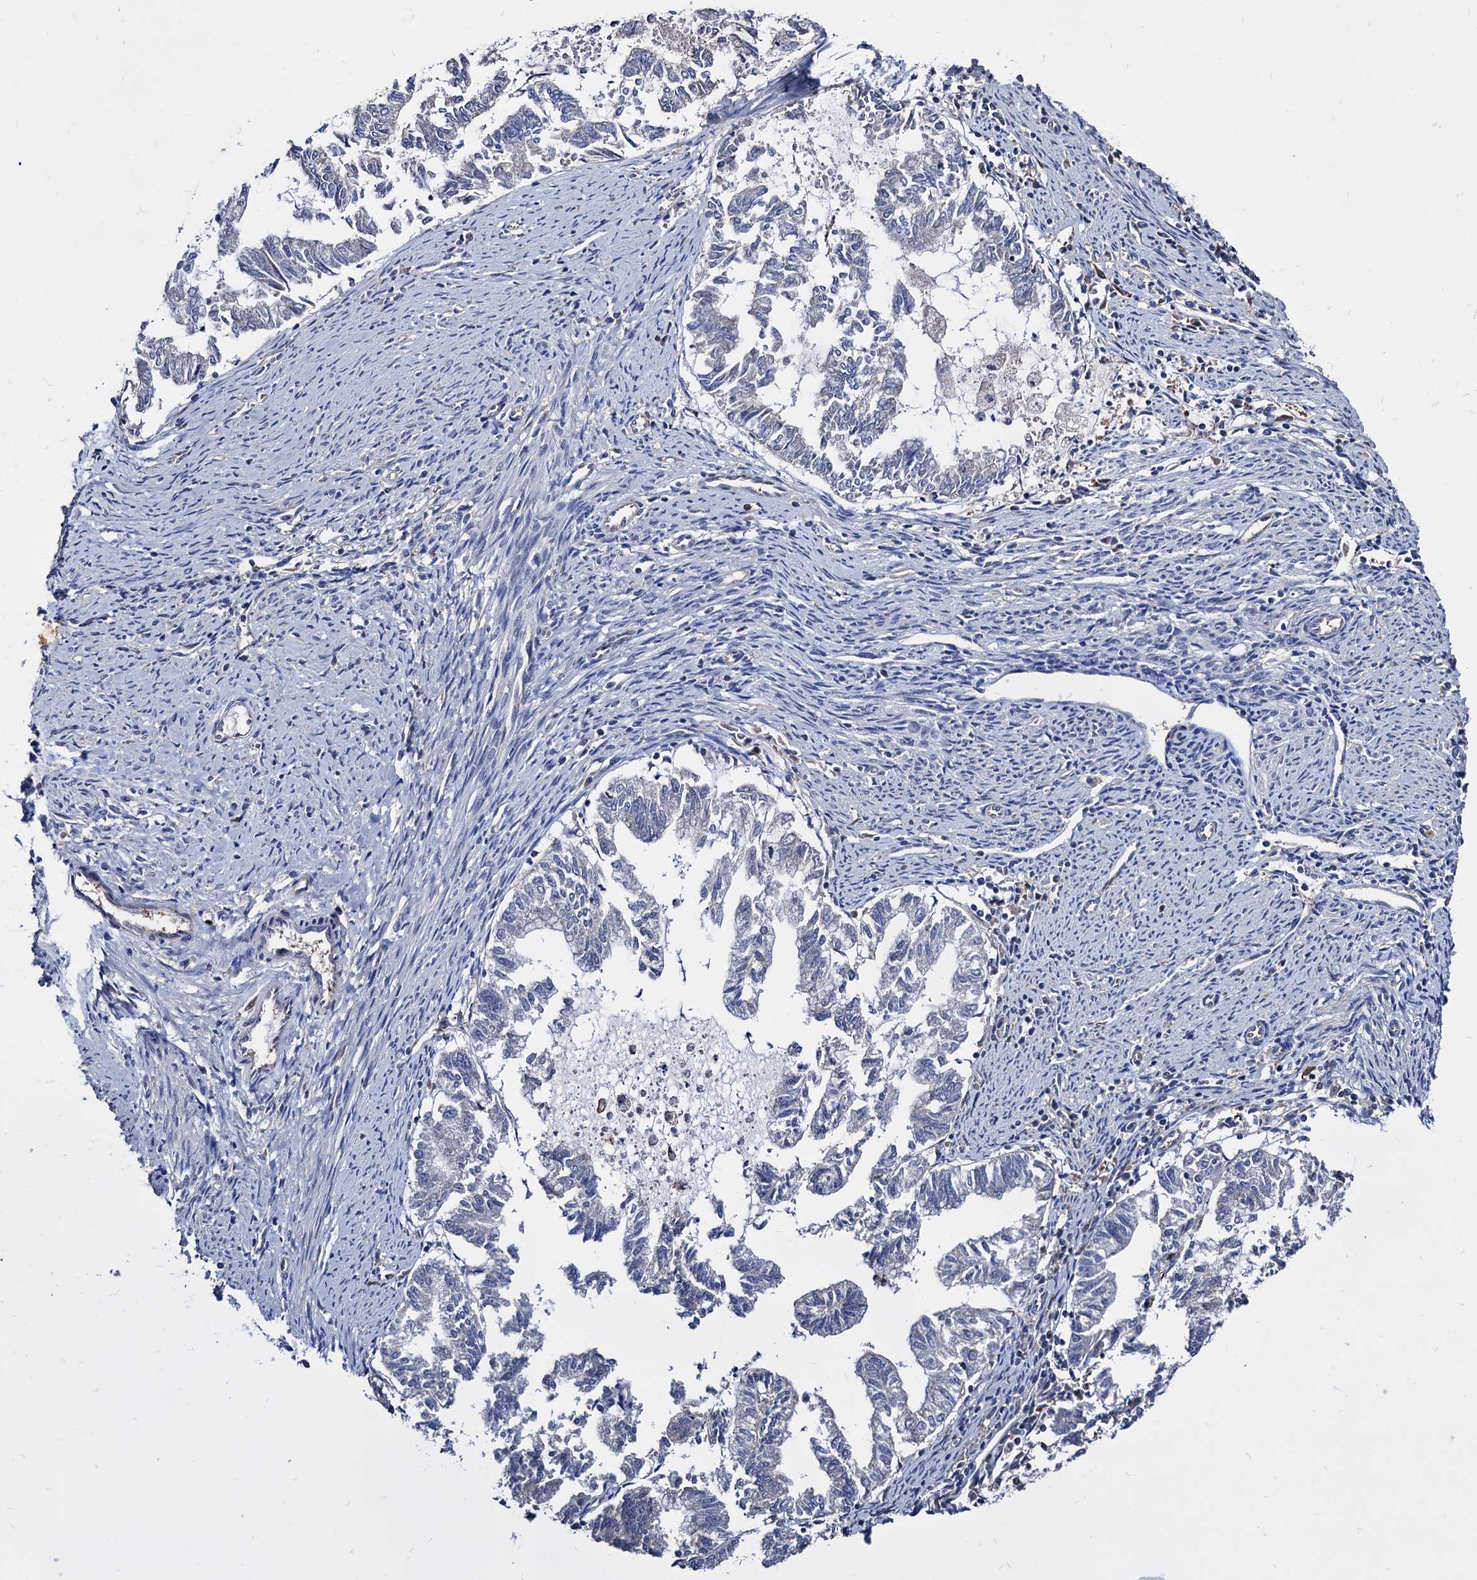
{"staining": {"intensity": "negative", "quantity": "none", "location": "none"}, "tissue": "endometrial cancer", "cell_type": "Tumor cells", "image_type": "cancer", "snomed": [{"axis": "morphology", "description": "Adenocarcinoma, NOS"}, {"axis": "topography", "description": "Endometrium"}], "caption": "A photomicrograph of human adenocarcinoma (endometrial) is negative for staining in tumor cells.", "gene": "CPPED1", "patient": {"sex": "female", "age": 79}}